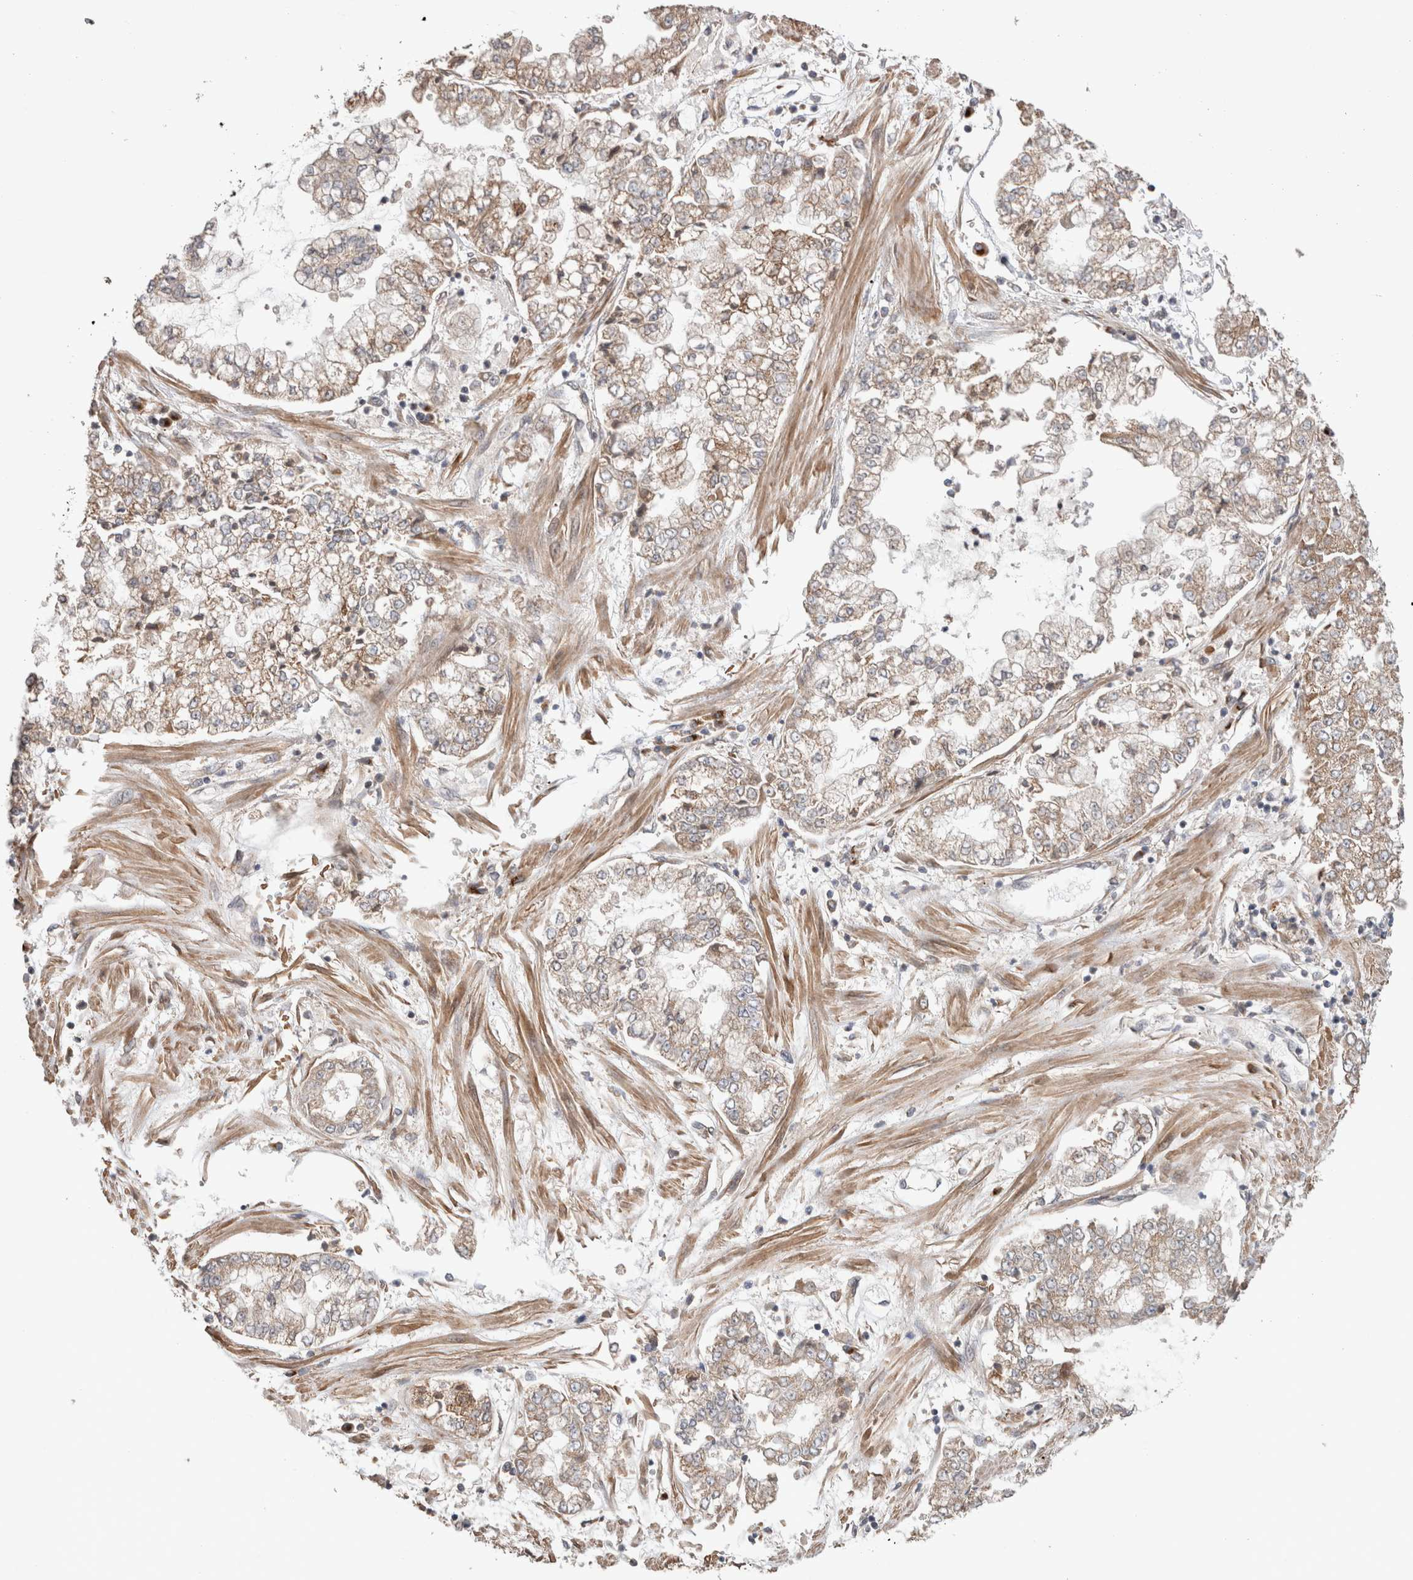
{"staining": {"intensity": "moderate", "quantity": ">75%", "location": "cytoplasmic/membranous"}, "tissue": "stomach cancer", "cell_type": "Tumor cells", "image_type": "cancer", "snomed": [{"axis": "morphology", "description": "Adenocarcinoma, NOS"}, {"axis": "topography", "description": "Stomach"}], "caption": "A brown stain labels moderate cytoplasmic/membranous positivity of a protein in adenocarcinoma (stomach) tumor cells. Using DAB (3,3'-diaminobenzidine) (brown) and hematoxylin (blue) stains, captured at high magnification using brightfield microscopy.", "gene": "TRIM5", "patient": {"sex": "male", "age": 76}}